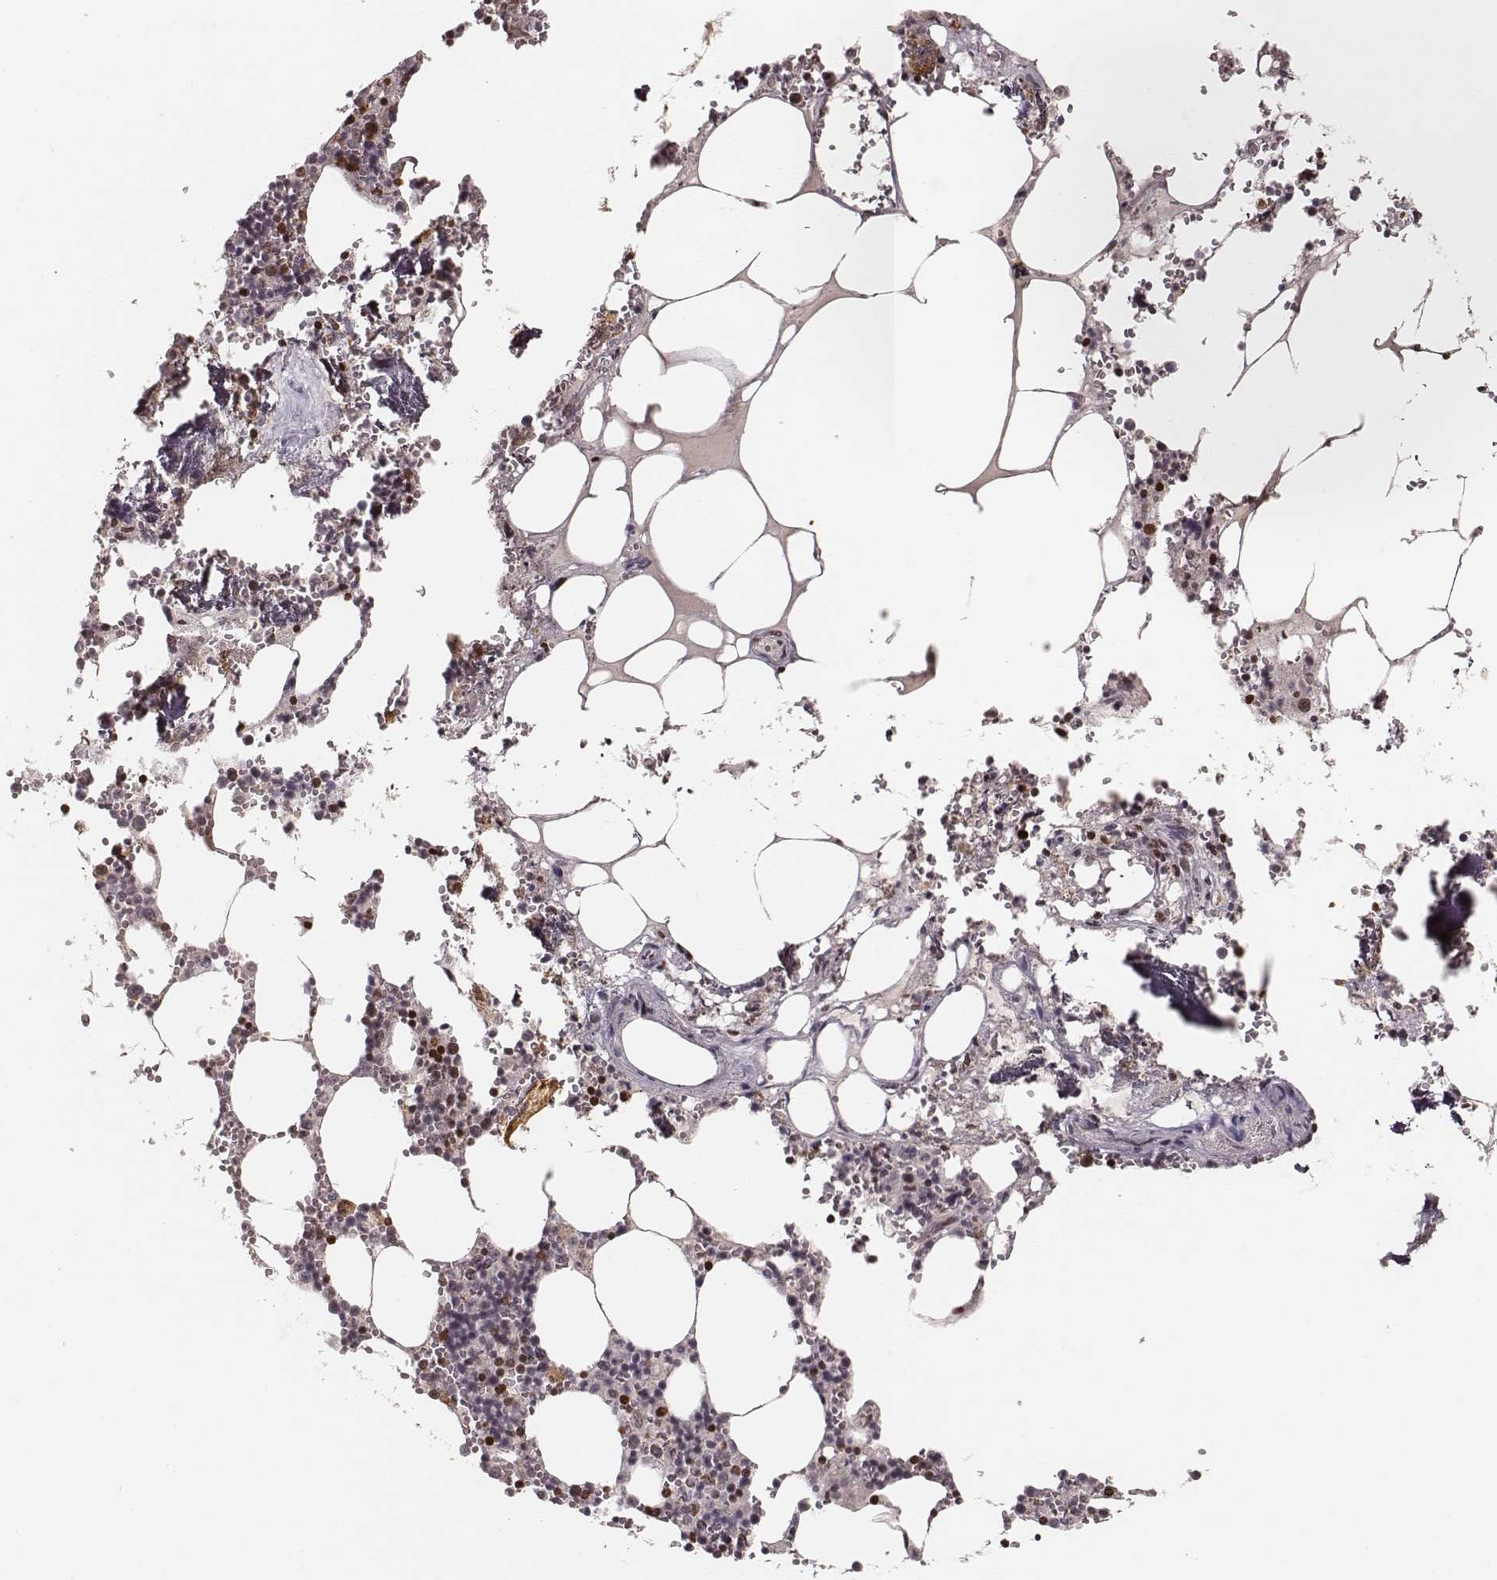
{"staining": {"intensity": "strong", "quantity": "<25%", "location": "nuclear"}, "tissue": "bone marrow", "cell_type": "Hematopoietic cells", "image_type": "normal", "snomed": [{"axis": "morphology", "description": "Normal tissue, NOS"}, {"axis": "topography", "description": "Bone marrow"}], "caption": "An IHC photomicrograph of benign tissue is shown. Protein staining in brown highlights strong nuclear positivity in bone marrow within hematopoietic cells. (brown staining indicates protein expression, while blue staining denotes nuclei).", "gene": "PARP1", "patient": {"sex": "male", "age": 54}}